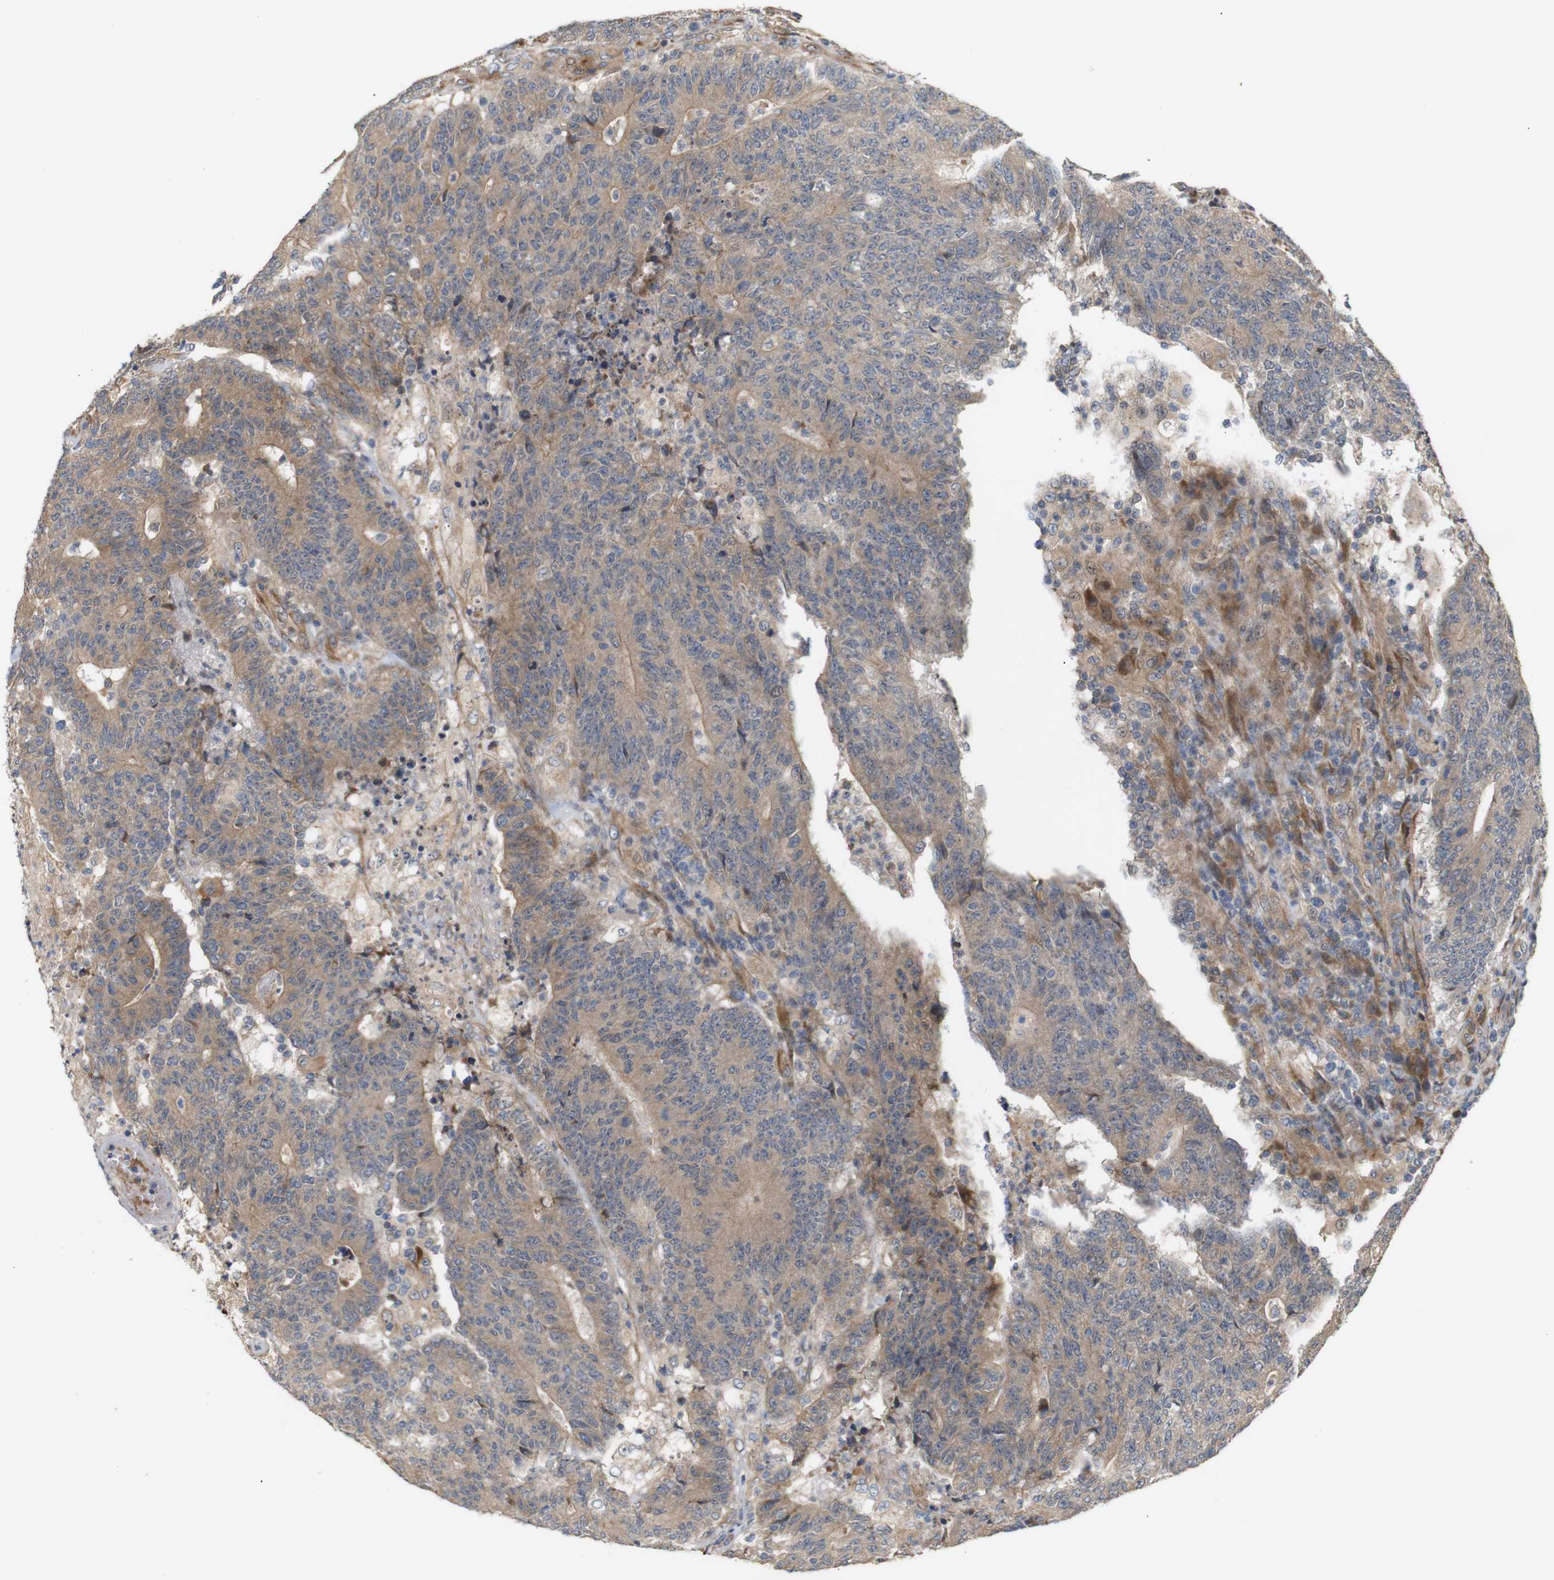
{"staining": {"intensity": "moderate", "quantity": ">75%", "location": "cytoplasmic/membranous"}, "tissue": "colorectal cancer", "cell_type": "Tumor cells", "image_type": "cancer", "snomed": [{"axis": "morphology", "description": "Normal tissue, NOS"}, {"axis": "morphology", "description": "Adenocarcinoma, NOS"}, {"axis": "topography", "description": "Colon"}], "caption": "Immunohistochemical staining of human adenocarcinoma (colorectal) displays moderate cytoplasmic/membranous protein positivity in approximately >75% of tumor cells. The staining was performed using DAB (3,3'-diaminobenzidine) to visualize the protein expression in brown, while the nuclei were stained in blue with hematoxylin (Magnification: 20x).", "gene": "RPTOR", "patient": {"sex": "female", "age": 75}}